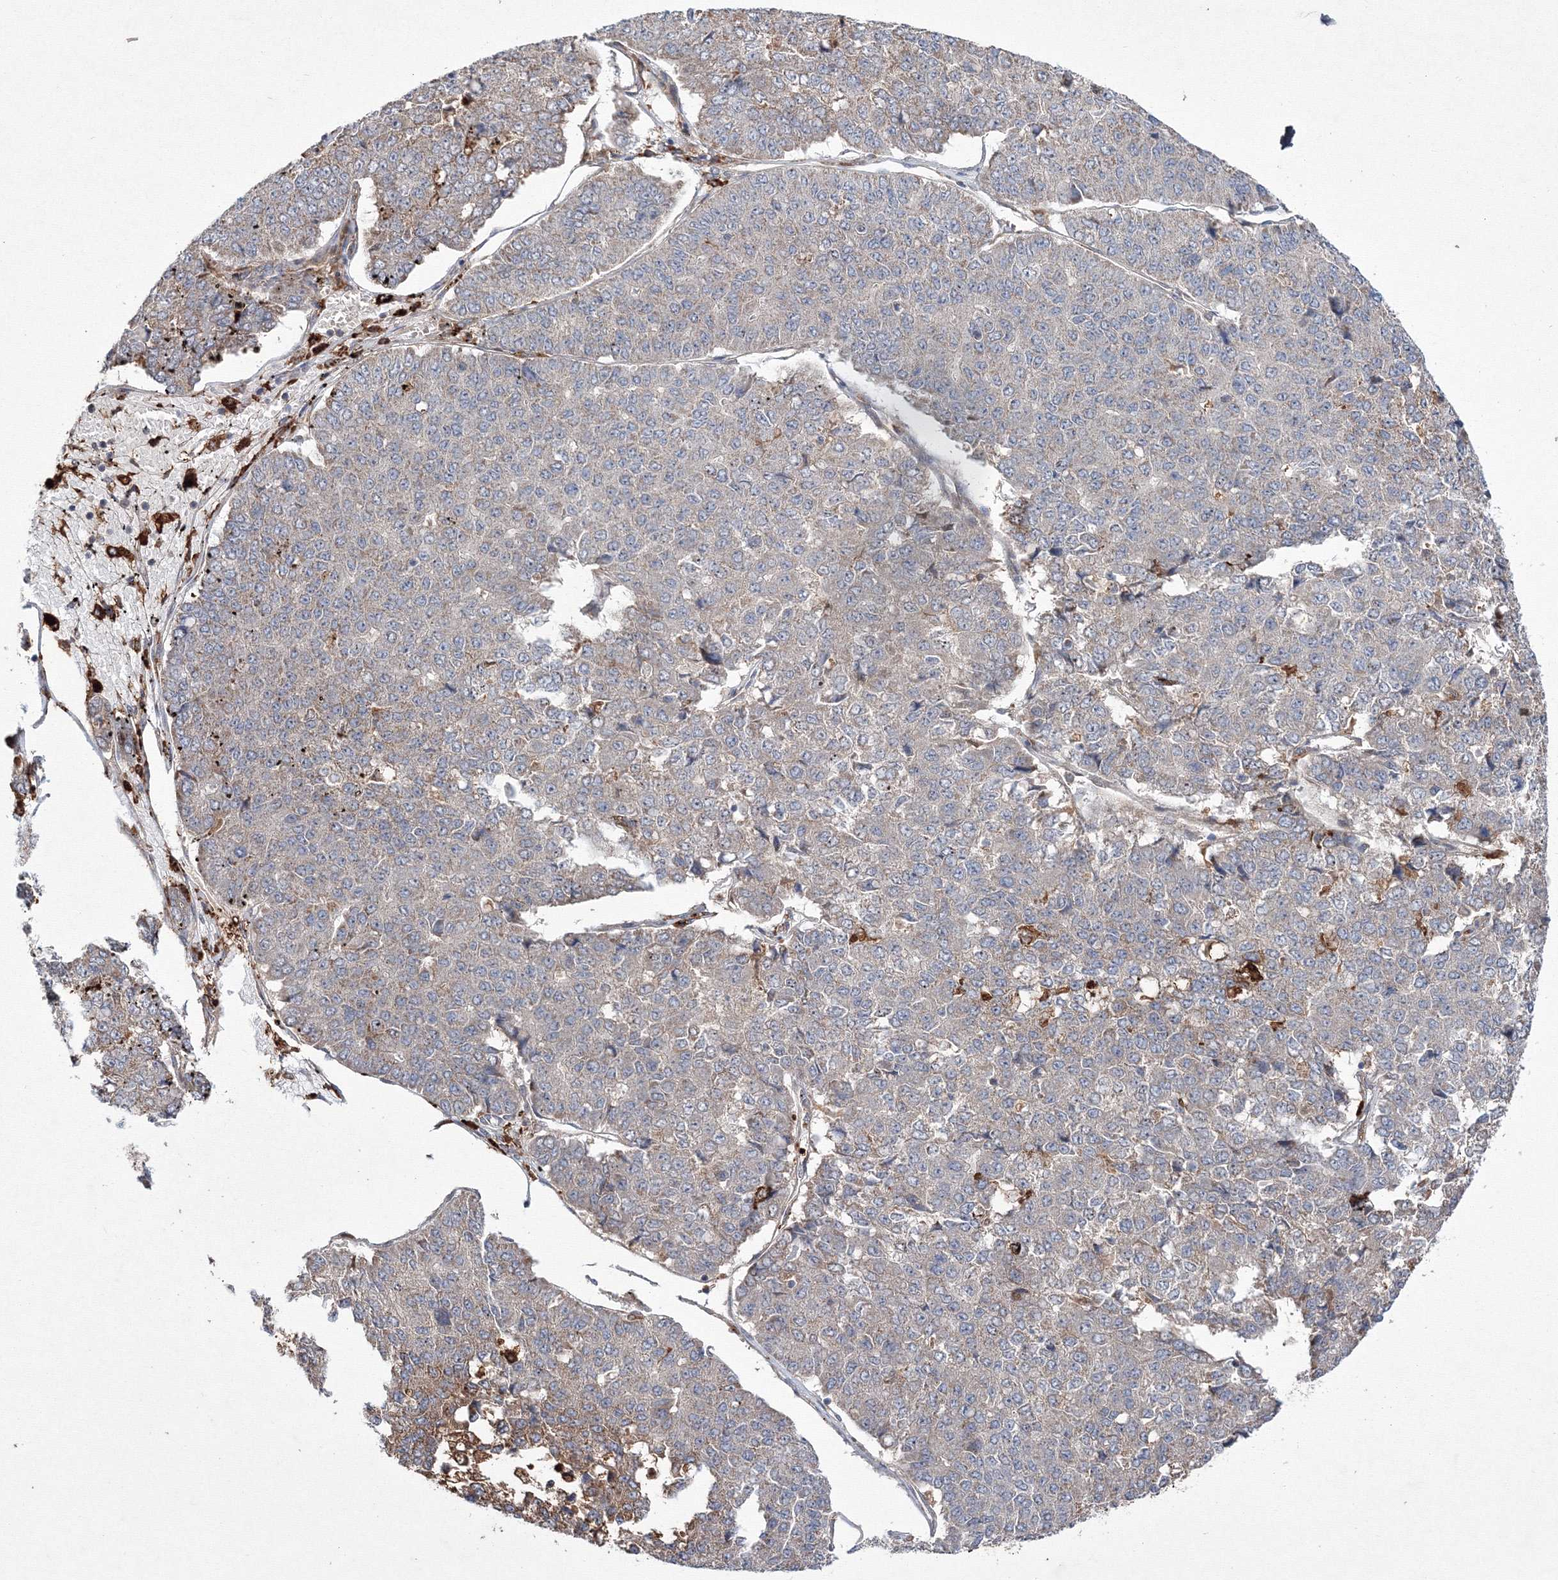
{"staining": {"intensity": "negative", "quantity": "none", "location": "none"}, "tissue": "pancreatic cancer", "cell_type": "Tumor cells", "image_type": "cancer", "snomed": [{"axis": "morphology", "description": "Adenocarcinoma, NOS"}, {"axis": "topography", "description": "Pancreas"}], "caption": "Photomicrograph shows no significant protein expression in tumor cells of pancreatic cancer. Nuclei are stained in blue.", "gene": "RANBP3L", "patient": {"sex": "male", "age": 50}}